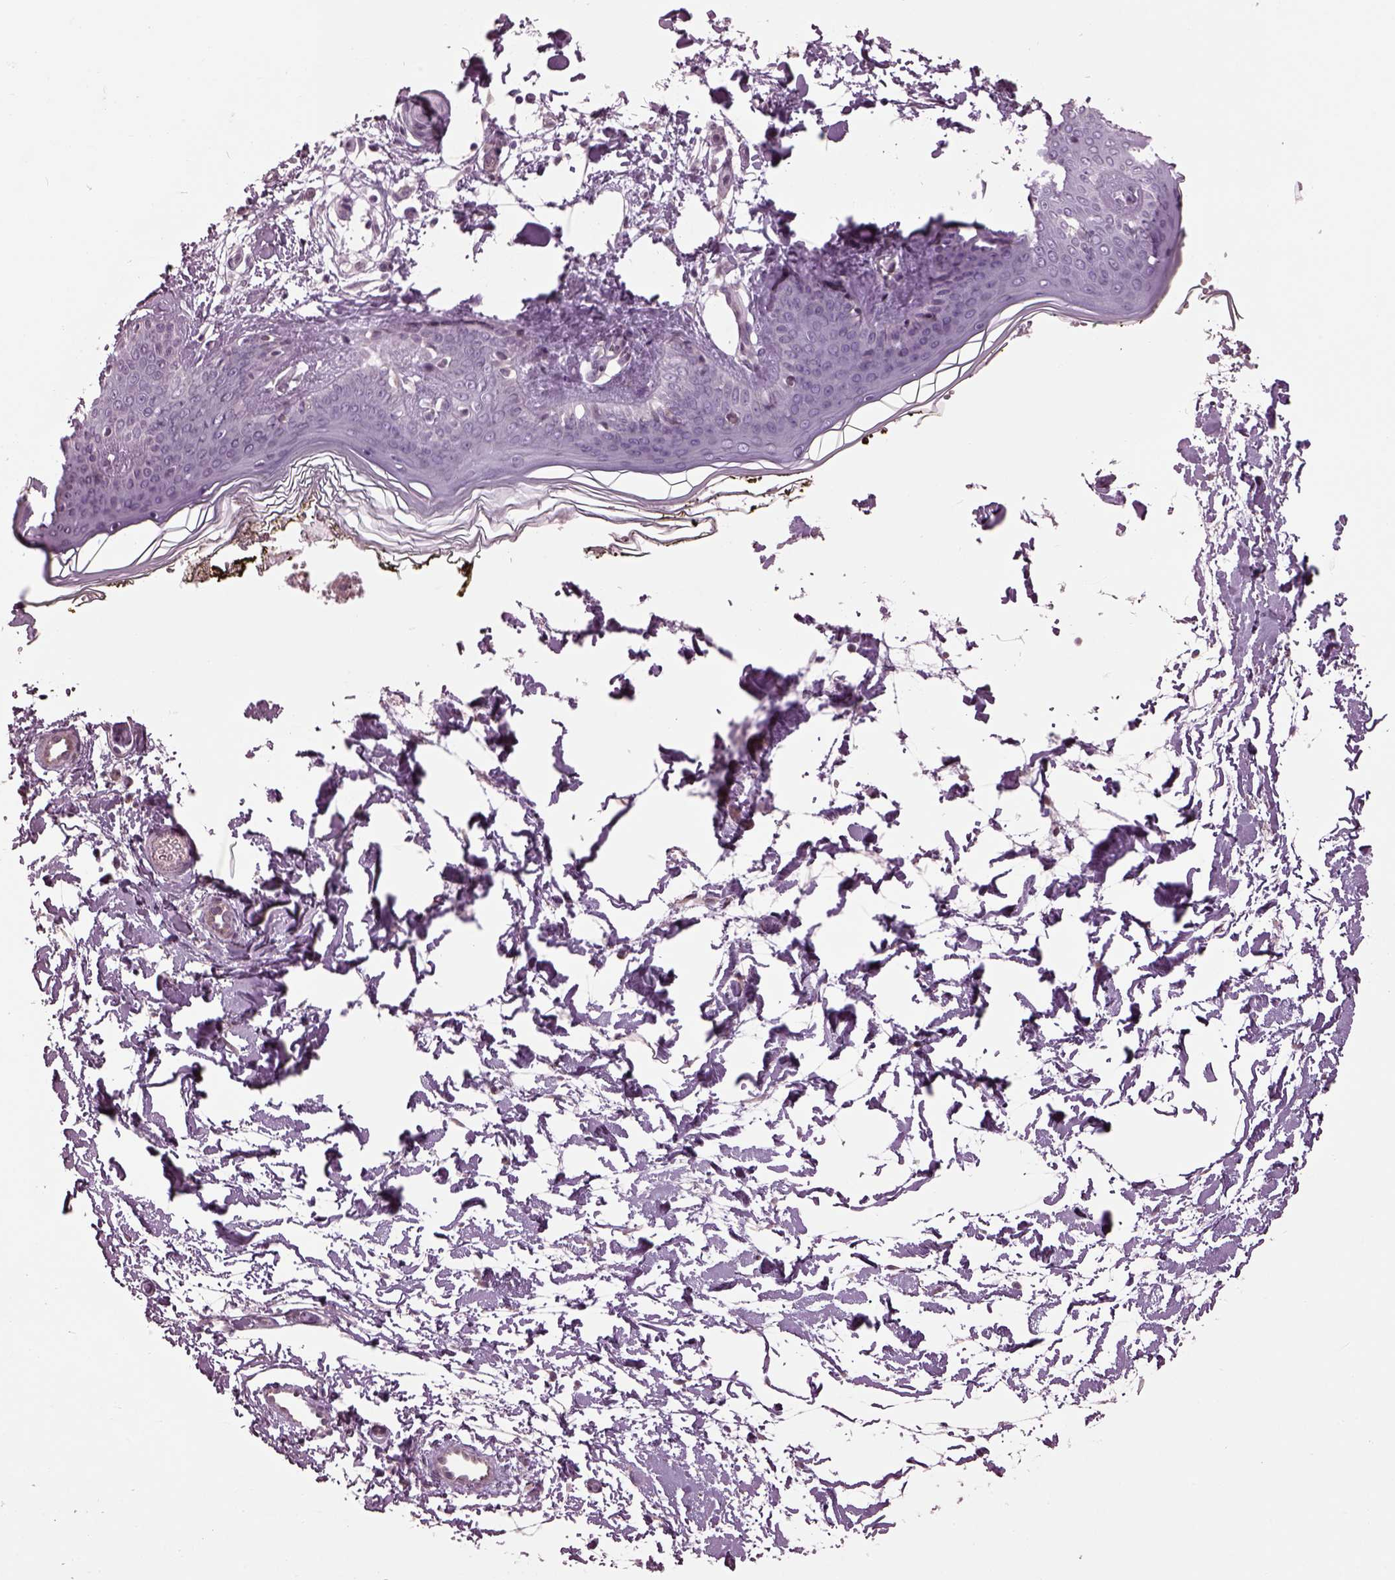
{"staining": {"intensity": "negative", "quantity": "none", "location": "none"}, "tissue": "skin", "cell_type": "Fibroblasts", "image_type": "normal", "snomed": [{"axis": "morphology", "description": "Normal tissue, NOS"}, {"axis": "topography", "description": "Skin"}], "caption": "Immunohistochemistry image of normal skin: skin stained with DAB displays no significant protein expression in fibroblasts.", "gene": "GAL", "patient": {"sex": "female", "age": 34}}